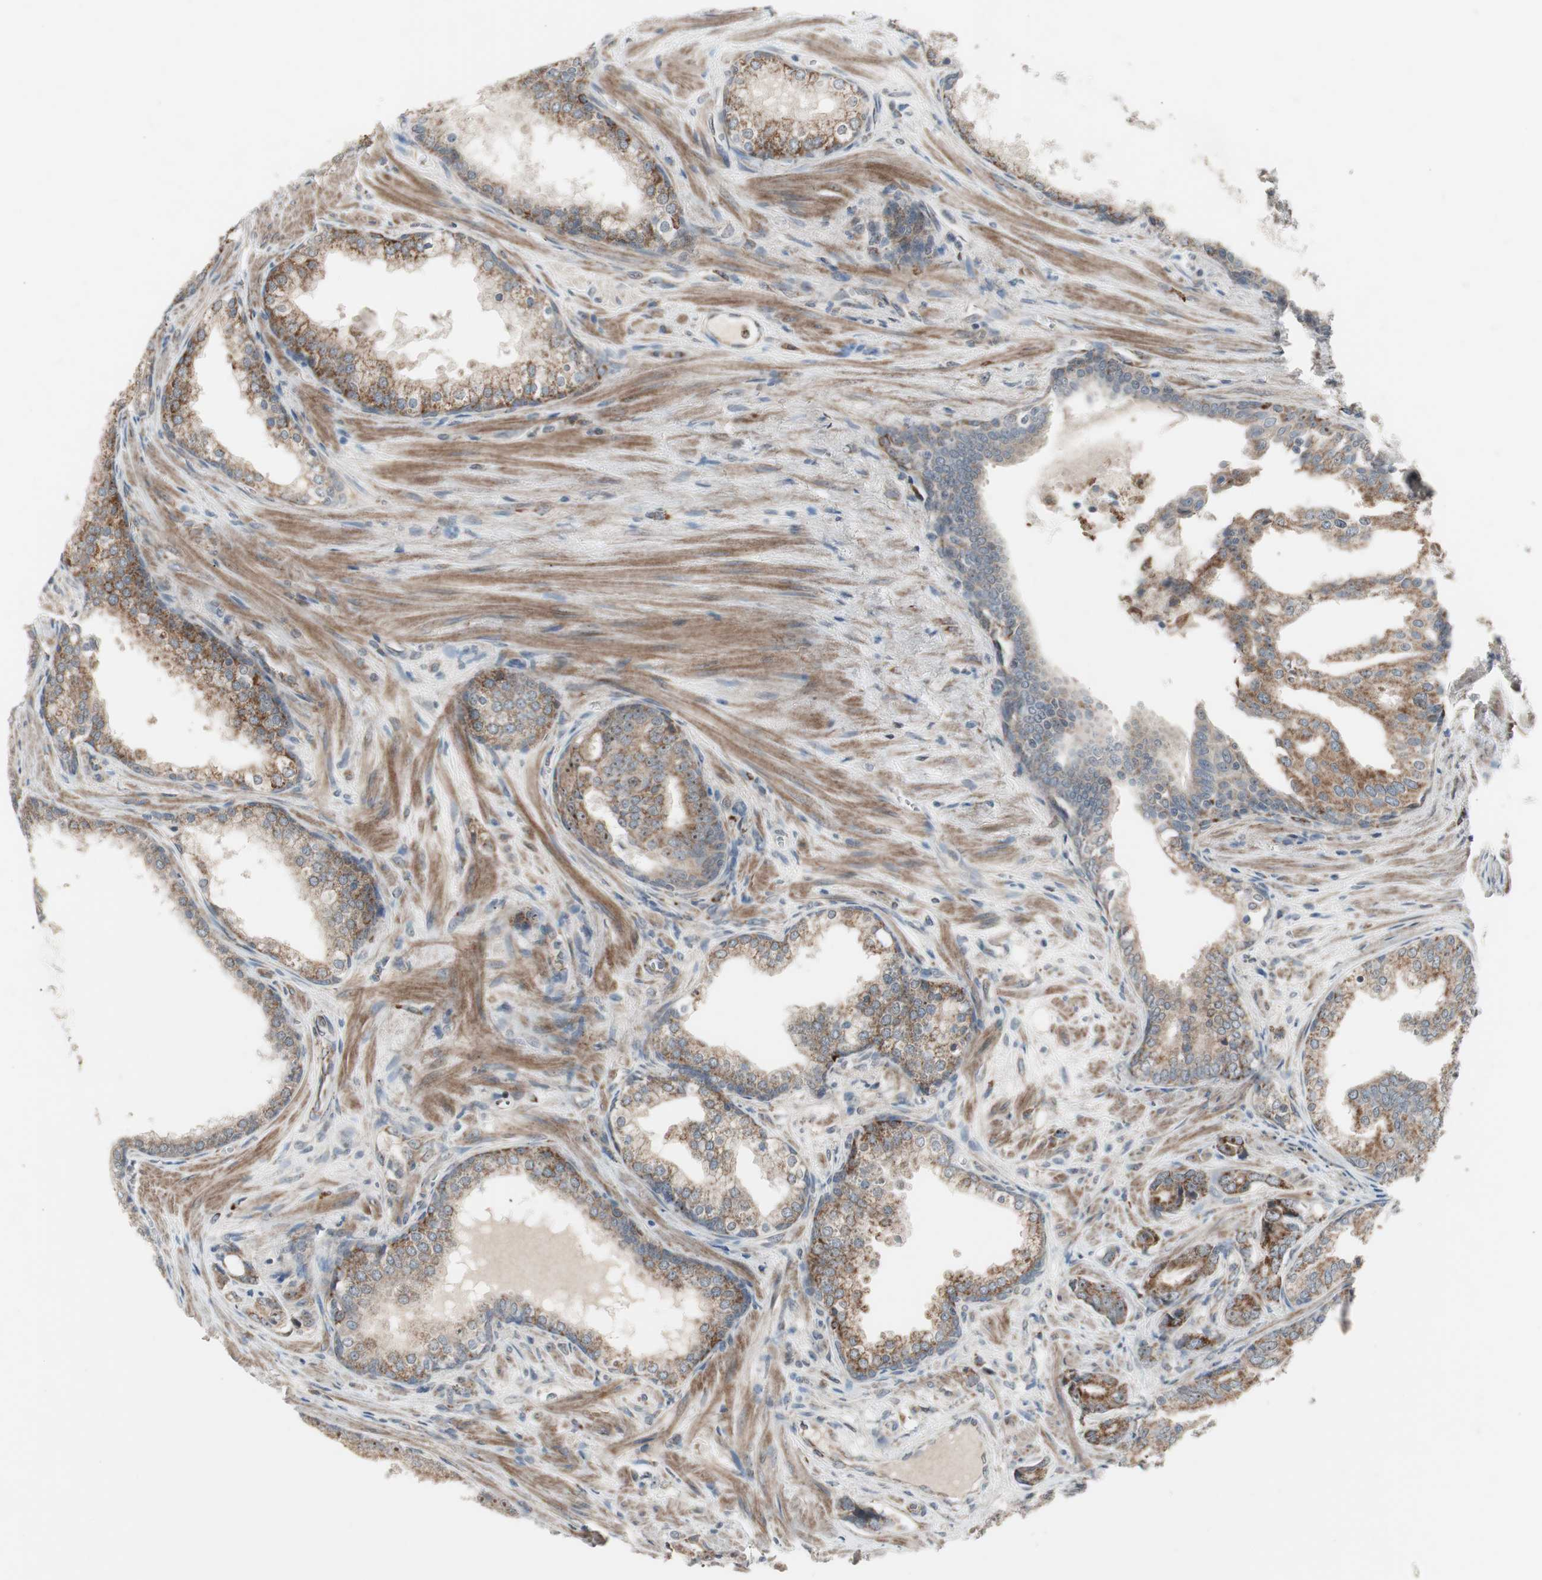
{"staining": {"intensity": "moderate", "quantity": ">75%", "location": "cytoplasmic/membranous"}, "tissue": "prostate cancer", "cell_type": "Tumor cells", "image_type": "cancer", "snomed": [{"axis": "morphology", "description": "Adenocarcinoma, Low grade"}, {"axis": "topography", "description": "Prostate"}], "caption": "The photomicrograph exhibits immunohistochemical staining of prostate cancer. There is moderate cytoplasmic/membranous staining is present in about >75% of tumor cells.", "gene": "CPT1A", "patient": {"sex": "male", "age": 58}}